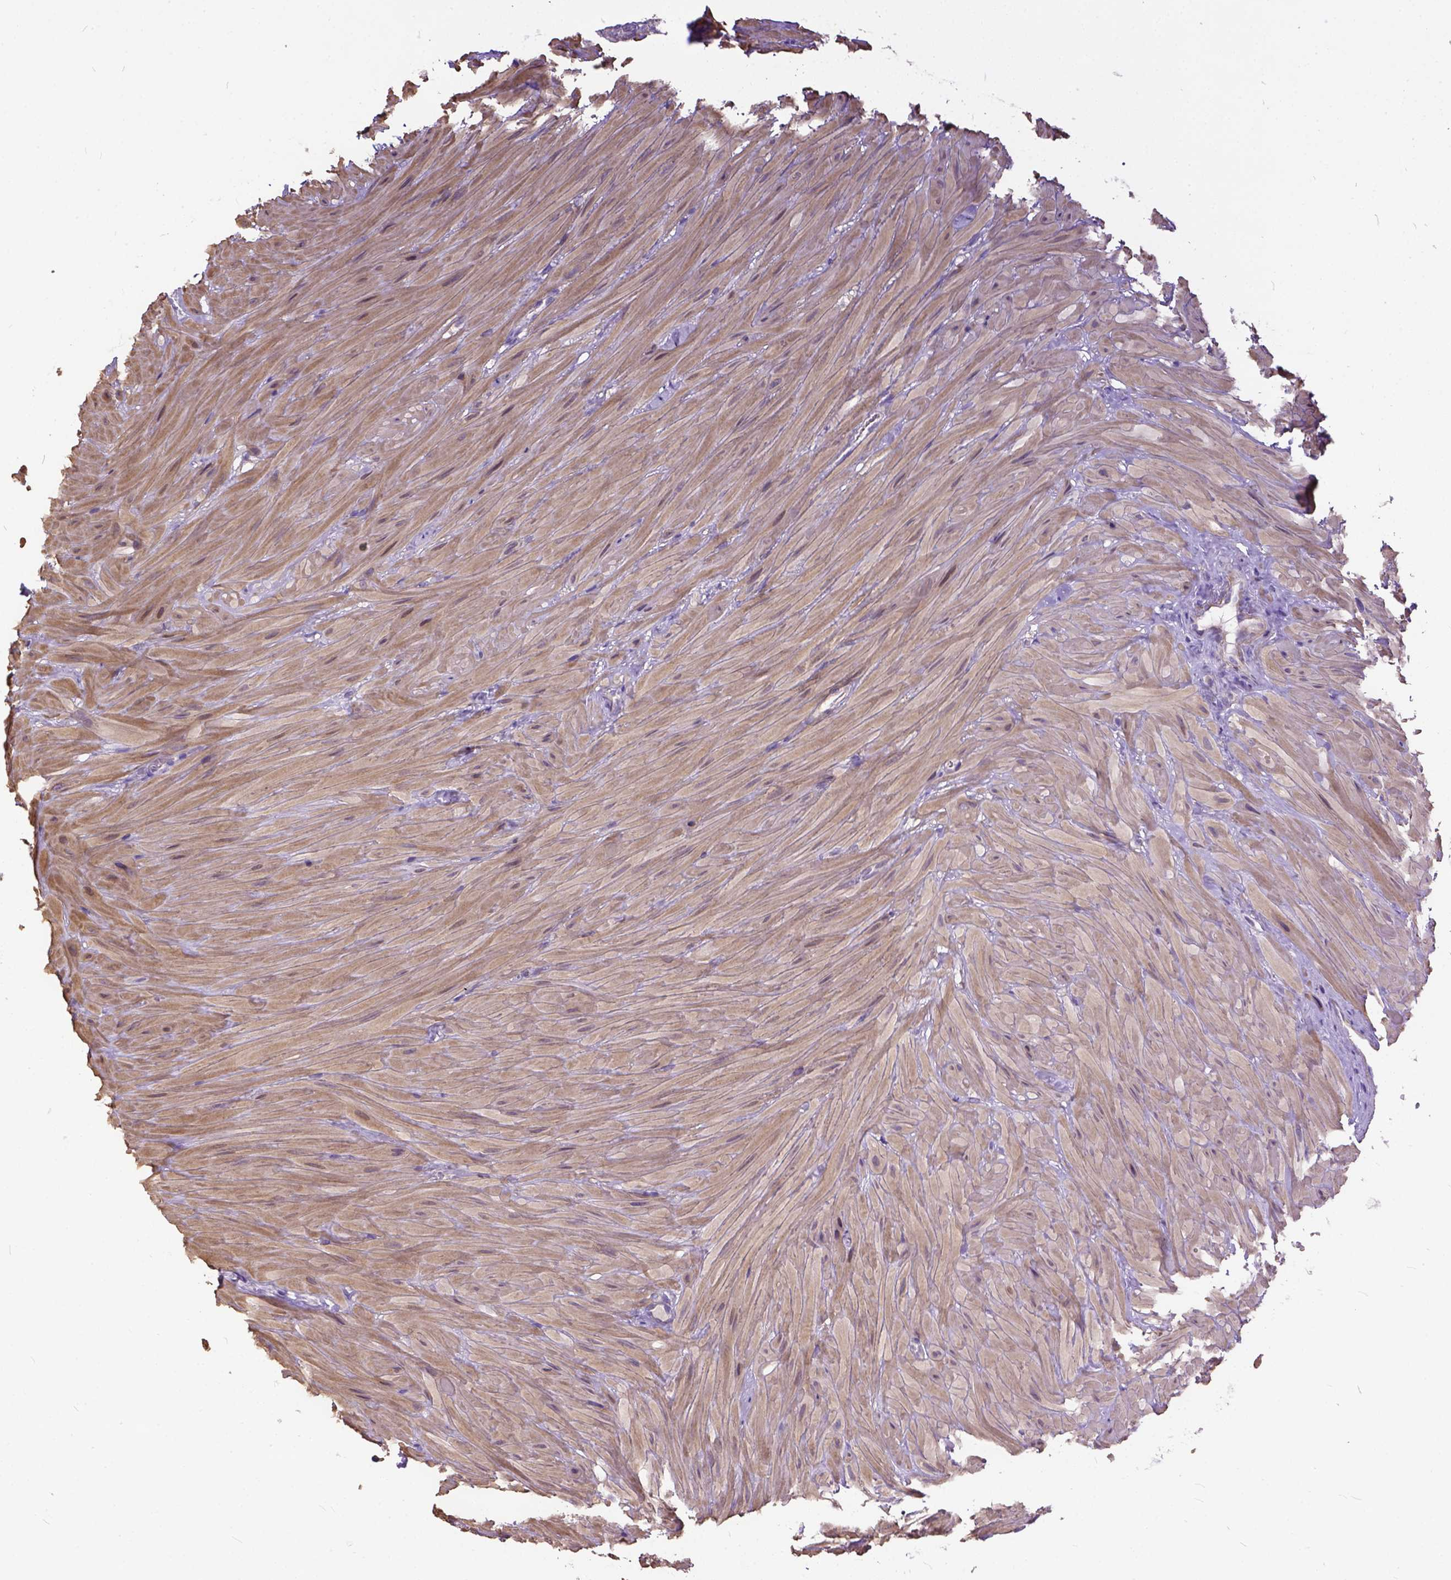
{"staining": {"intensity": "weak", "quantity": "25%-75%", "location": "cytoplasmic/membranous"}, "tissue": "seminal vesicle", "cell_type": "Glandular cells", "image_type": "normal", "snomed": [{"axis": "morphology", "description": "Normal tissue, NOS"}, {"axis": "topography", "description": "Seminal veicle"}], "caption": "Immunohistochemistry (IHC) (DAB) staining of unremarkable seminal vesicle exhibits weak cytoplasmic/membranous protein expression in approximately 25%-75% of glandular cells. The staining is performed using DAB brown chromogen to label protein expression. The nuclei are counter-stained blue using hematoxylin.", "gene": "BANF2", "patient": {"sex": "male", "age": 60}}